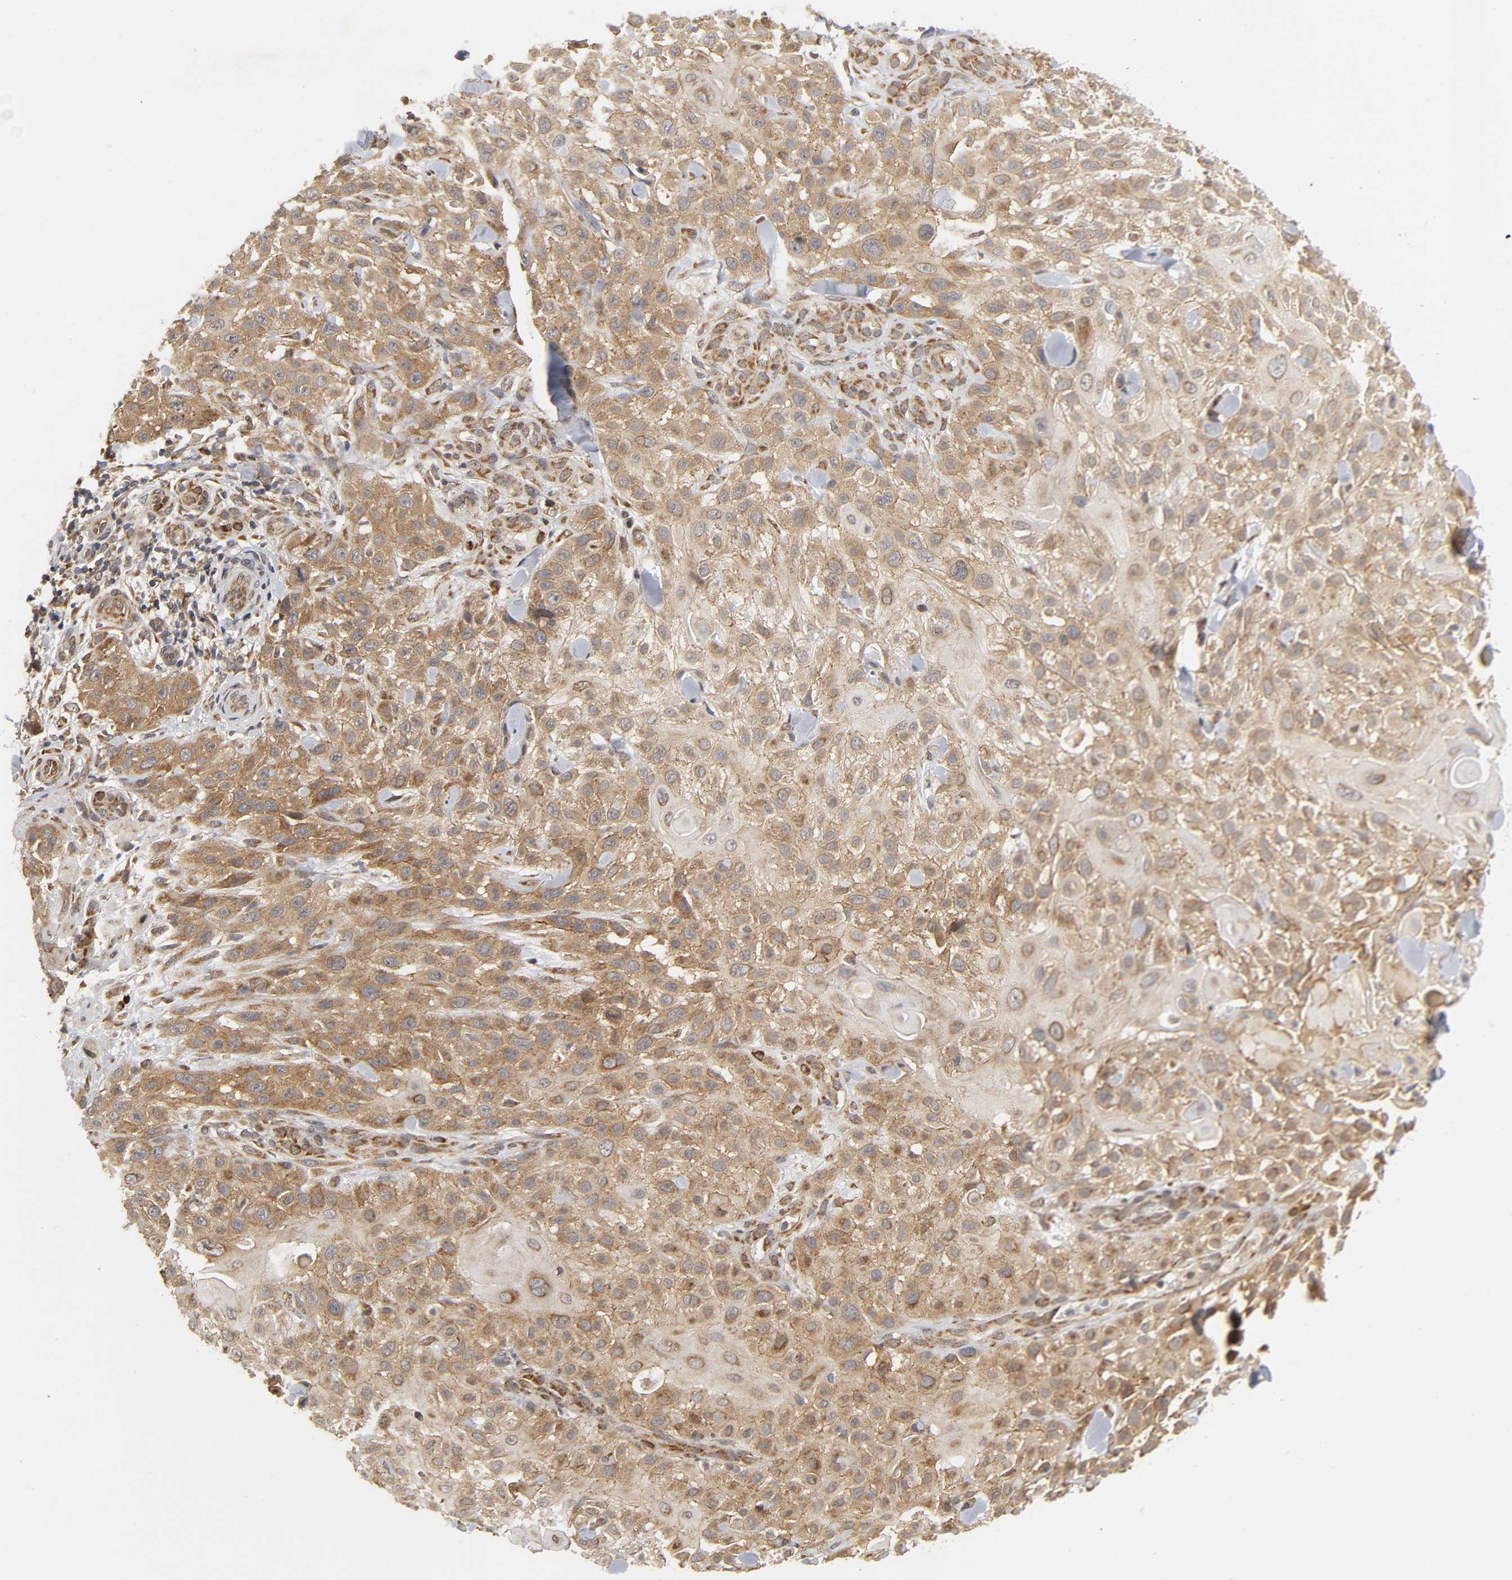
{"staining": {"intensity": "moderate", "quantity": ">75%", "location": "cytoplasmic/membranous"}, "tissue": "skin cancer", "cell_type": "Tumor cells", "image_type": "cancer", "snomed": [{"axis": "morphology", "description": "Squamous cell carcinoma, NOS"}, {"axis": "topography", "description": "Skin"}], "caption": "Skin cancer (squamous cell carcinoma) stained for a protein (brown) shows moderate cytoplasmic/membranous positive staining in about >75% of tumor cells.", "gene": "SLC30A9", "patient": {"sex": "female", "age": 42}}